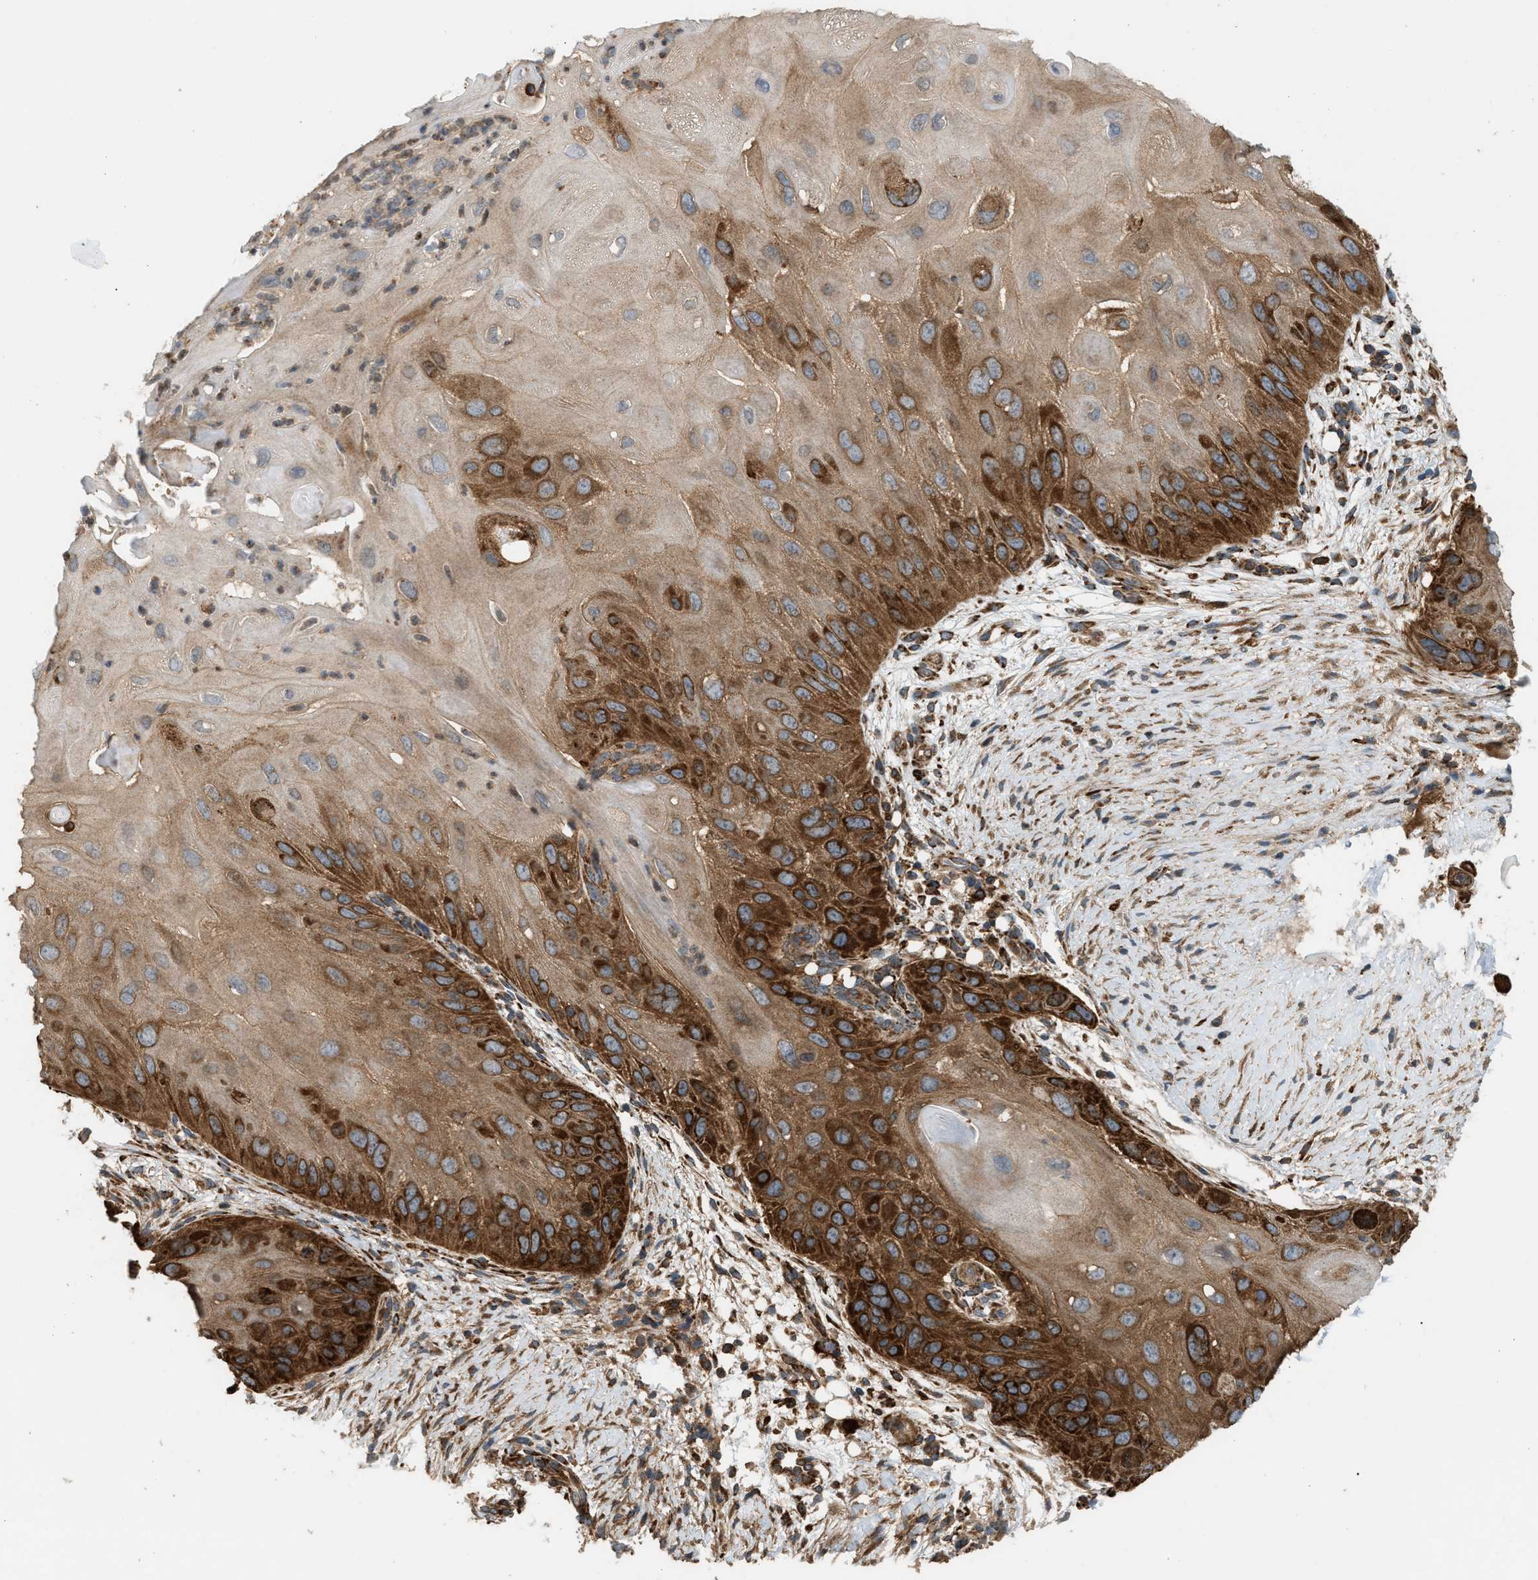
{"staining": {"intensity": "strong", "quantity": ">75%", "location": "cytoplasmic/membranous"}, "tissue": "skin cancer", "cell_type": "Tumor cells", "image_type": "cancer", "snomed": [{"axis": "morphology", "description": "Squamous cell carcinoma, NOS"}, {"axis": "topography", "description": "Skin"}], "caption": "Skin squamous cell carcinoma tissue reveals strong cytoplasmic/membranous expression in approximately >75% of tumor cells (DAB (3,3'-diaminobenzidine) IHC with brightfield microscopy, high magnification).", "gene": "BAIAP2L1", "patient": {"sex": "female", "age": 77}}